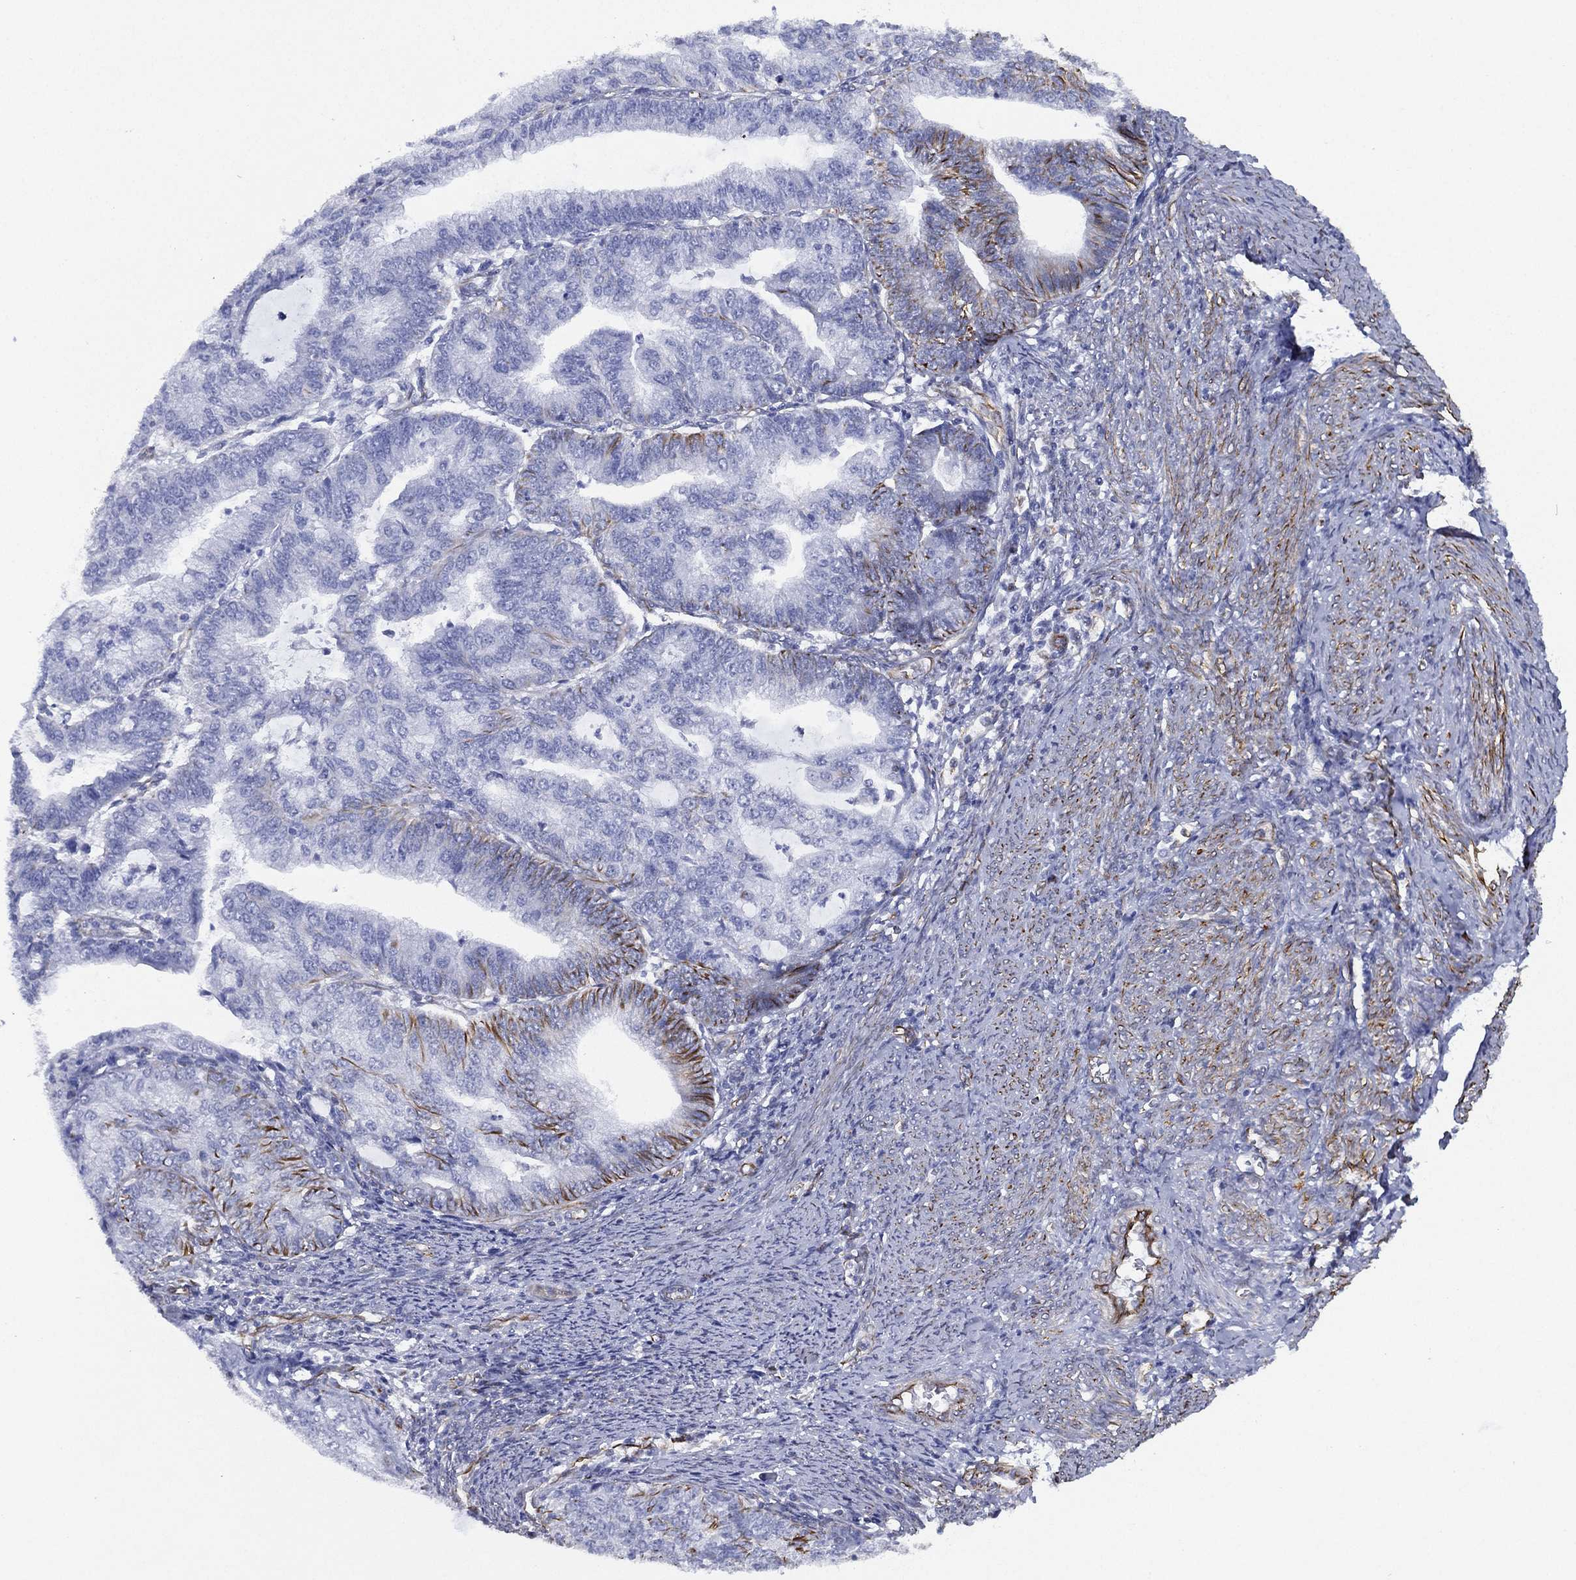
{"staining": {"intensity": "strong", "quantity": "<25%", "location": "cytoplasmic/membranous"}, "tissue": "endometrial cancer", "cell_type": "Tumor cells", "image_type": "cancer", "snomed": [{"axis": "morphology", "description": "Adenocarcinoma, NOS"}, {"axis": "topography", "description": "Endometrium"}], "caption": "IHC of endometrial adenocarcinoma shows medium levels of strong cytoplasmic/membranous staining in about <25% of tumor cells.", "gene": "MAS1", "patient": {"sex": "female", "age": 82}}